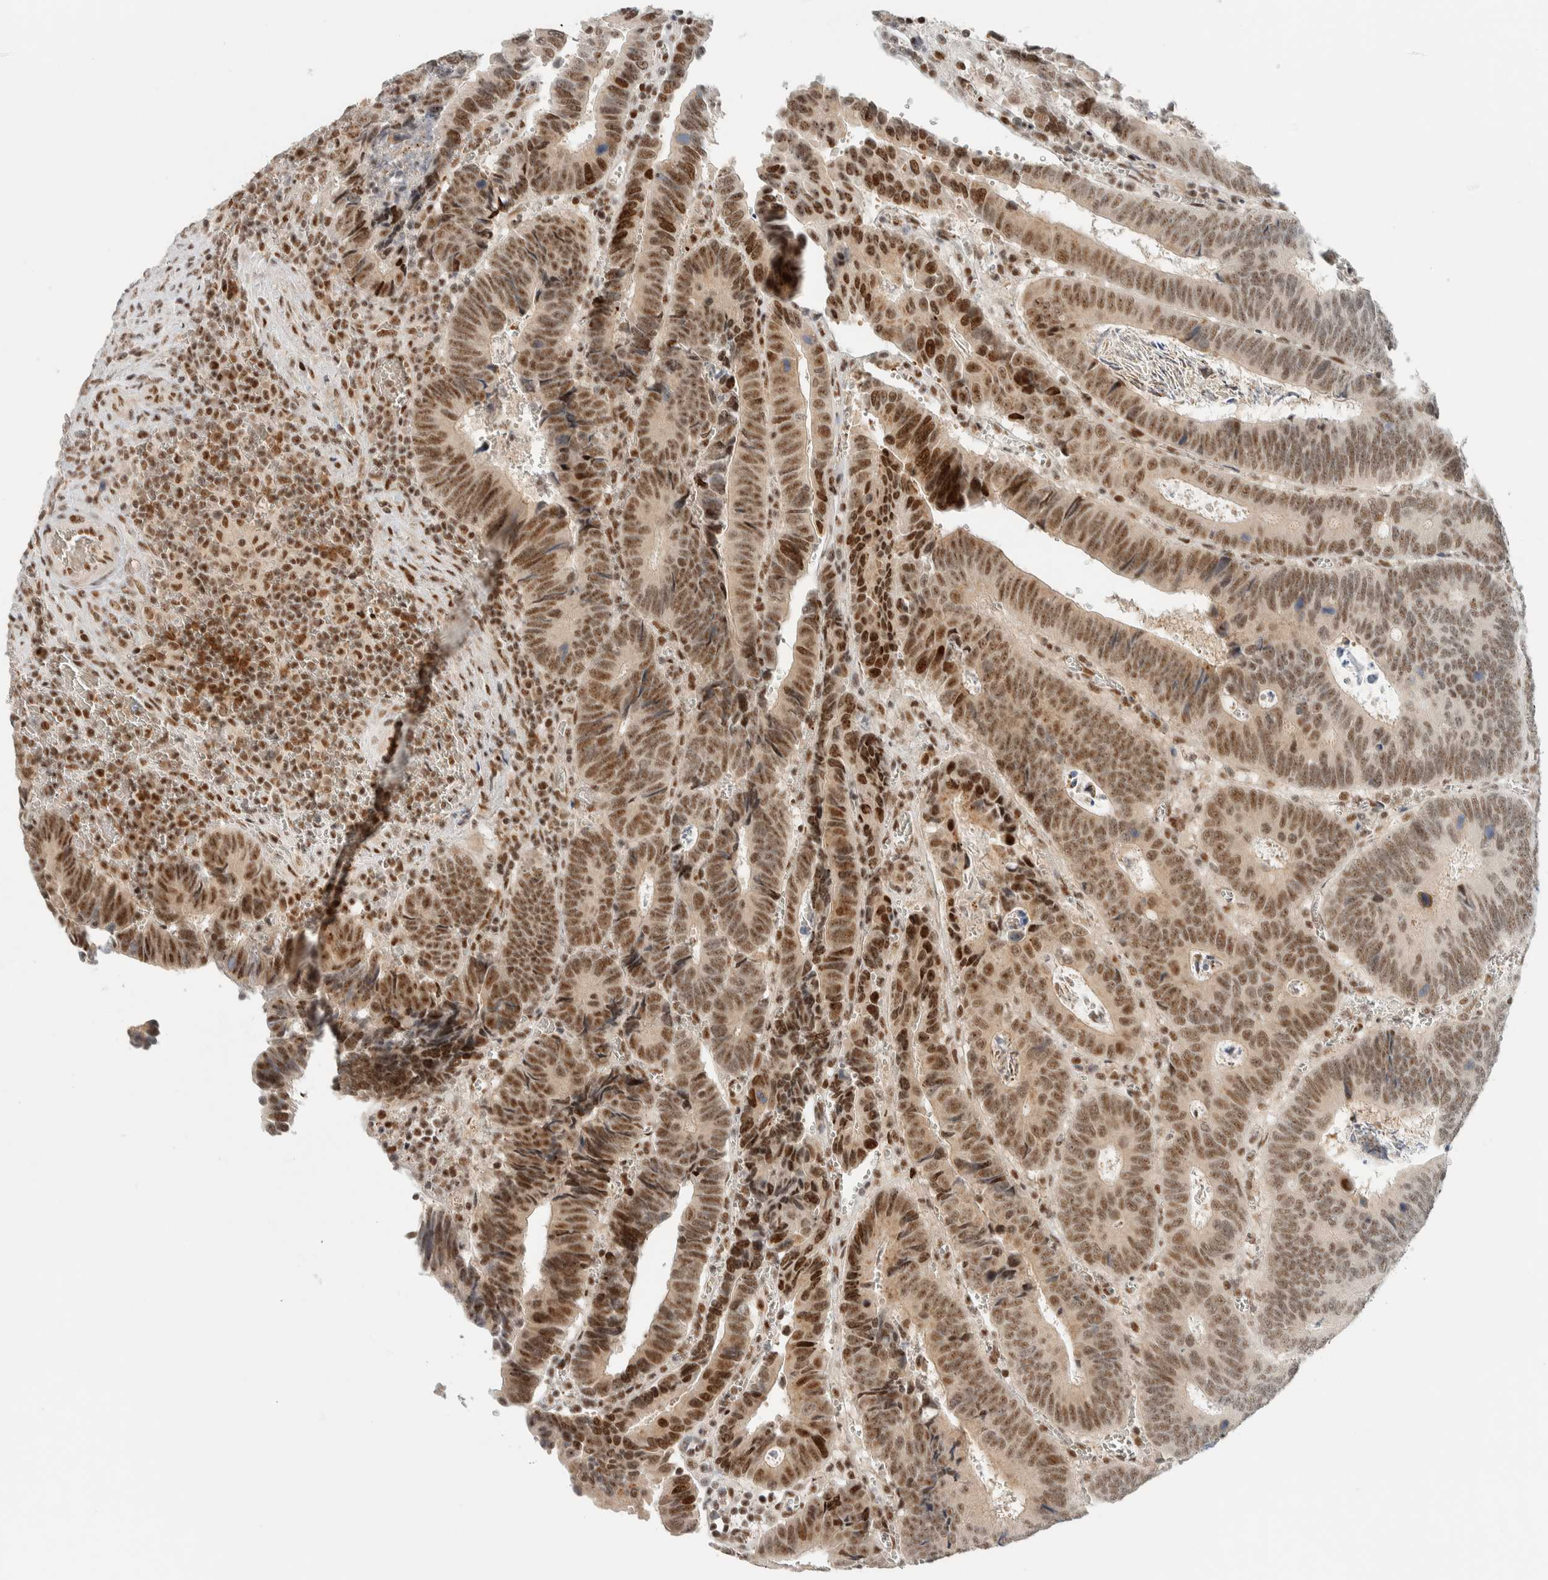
{"staining": {"intensity": "strong", "quantity": ">75%", "location": "nuclear"}, "tissue": "colorectal cancer", "cell_type": "Tumor cells", "image_type": "cancer", "snomed": [{"axis": "morphology", "description": "Inflammation, NOS"}, {"axis": "morphology", "description": "Adenocarcinoma, NOS"}, {"axis": "topography", "description": "Colon"}], "caption": "Colorectal adenocarcinoma stained for a protein demonstrates strong nuclear positivity in tumor cells. (Brightfield microscopy of DAB IHC at high magnification).", "gene": "ZBTB2", "patient": {"sex": "male", "age": 72}}